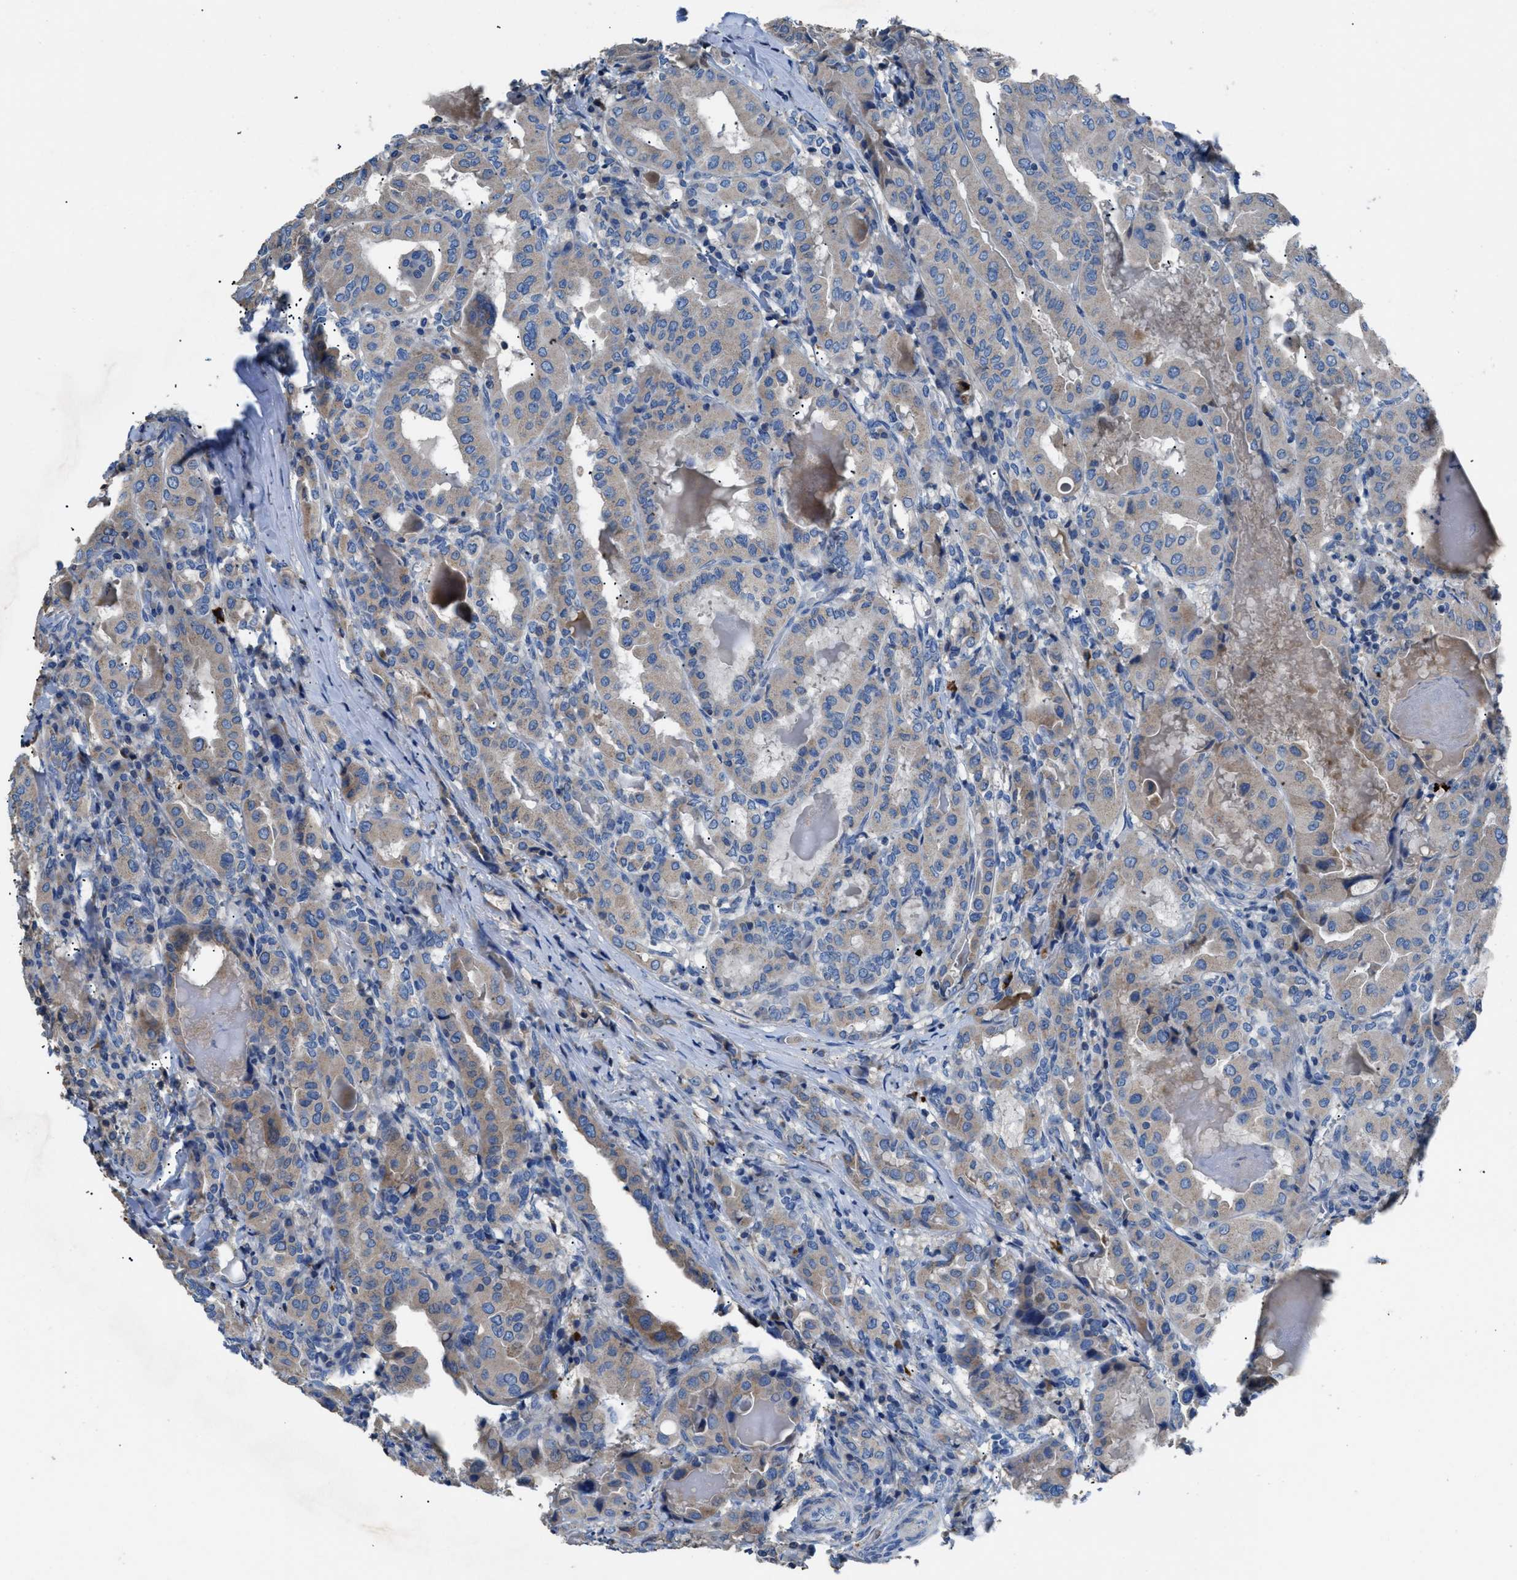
{"staining": {"intensity": "weak", "quantity": "<25%", "location": "cytoplasmic/membranous"}, "tissue": "thyroid cancer", "cell_type": "Tumor cells", "image_type": "cancer", "snomed": [{"axis": "morphology", "description": "Papillary adenocarcinoma, NOS"}, {"axis": "topography", "description": "Thyroid gland"}], "caption": "This is a image of IHC staining of papillary adenocarcinoma (thyroid), which shows no positivity in tumor cells.", "gene": "SGCZ", "patient": {"sex": "female", "age": 42}}